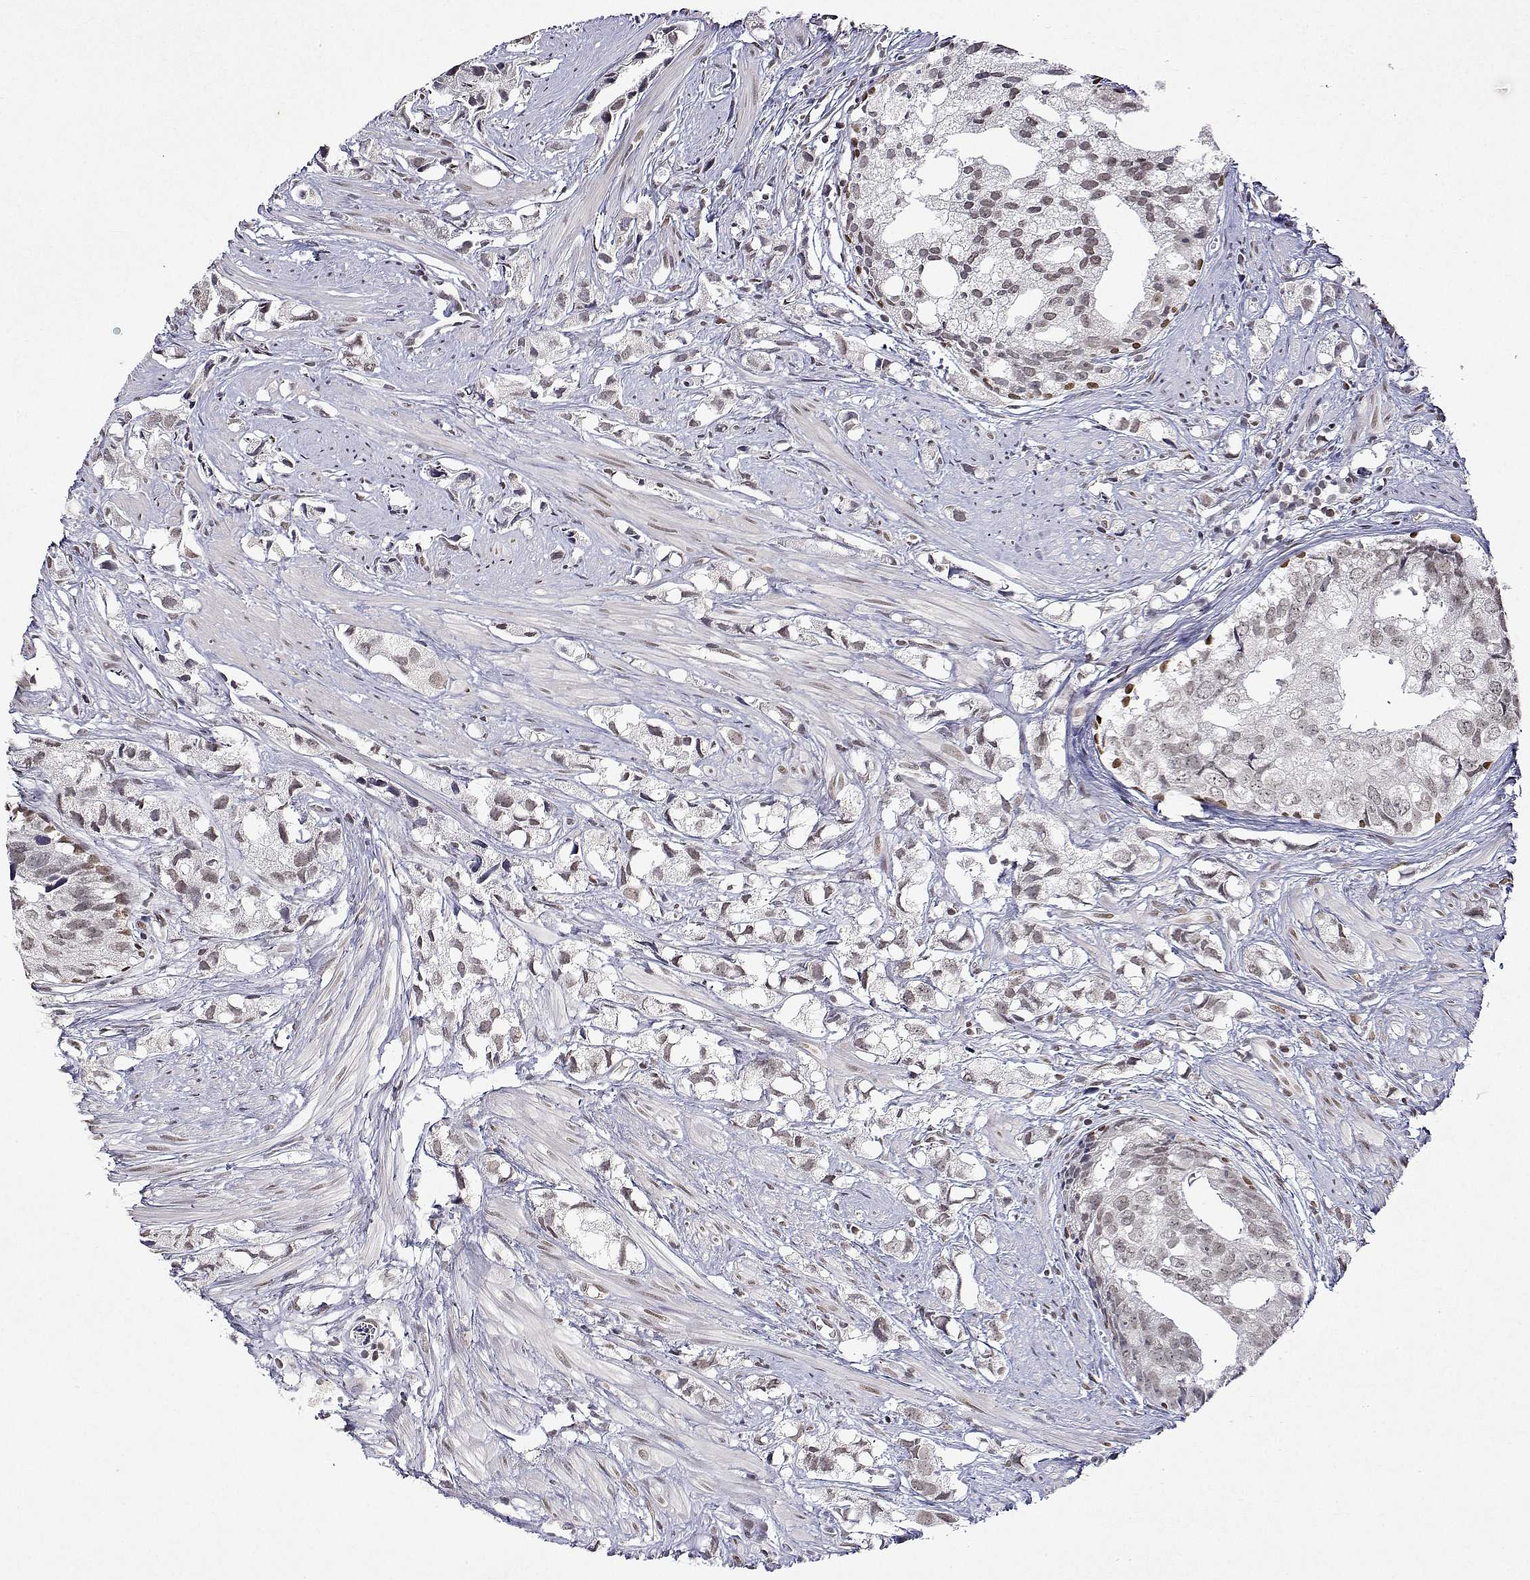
{"staining": {"intensity": "weak", "quantity": ">75%", "location": "nuclear"}, "tissue": "prostate cancer", "cell_type": "Tumor cells", "image_type": "cancer", "snomed": [{"axis": "morphology", "description": "Adenocarcinoma, High grade"}, {"axis": "topography", "description": "Prostate"}], "caption": "Immunohistochemical staining of high-grade adenocarcinoma (prostate) demonstrates weak nuclear protein positivity in about >75% of tumor cells. (IHC, brightfield microscopy, high magnification).", "gene": "XPC", "patient": {"sex": "male", "age": 58}}